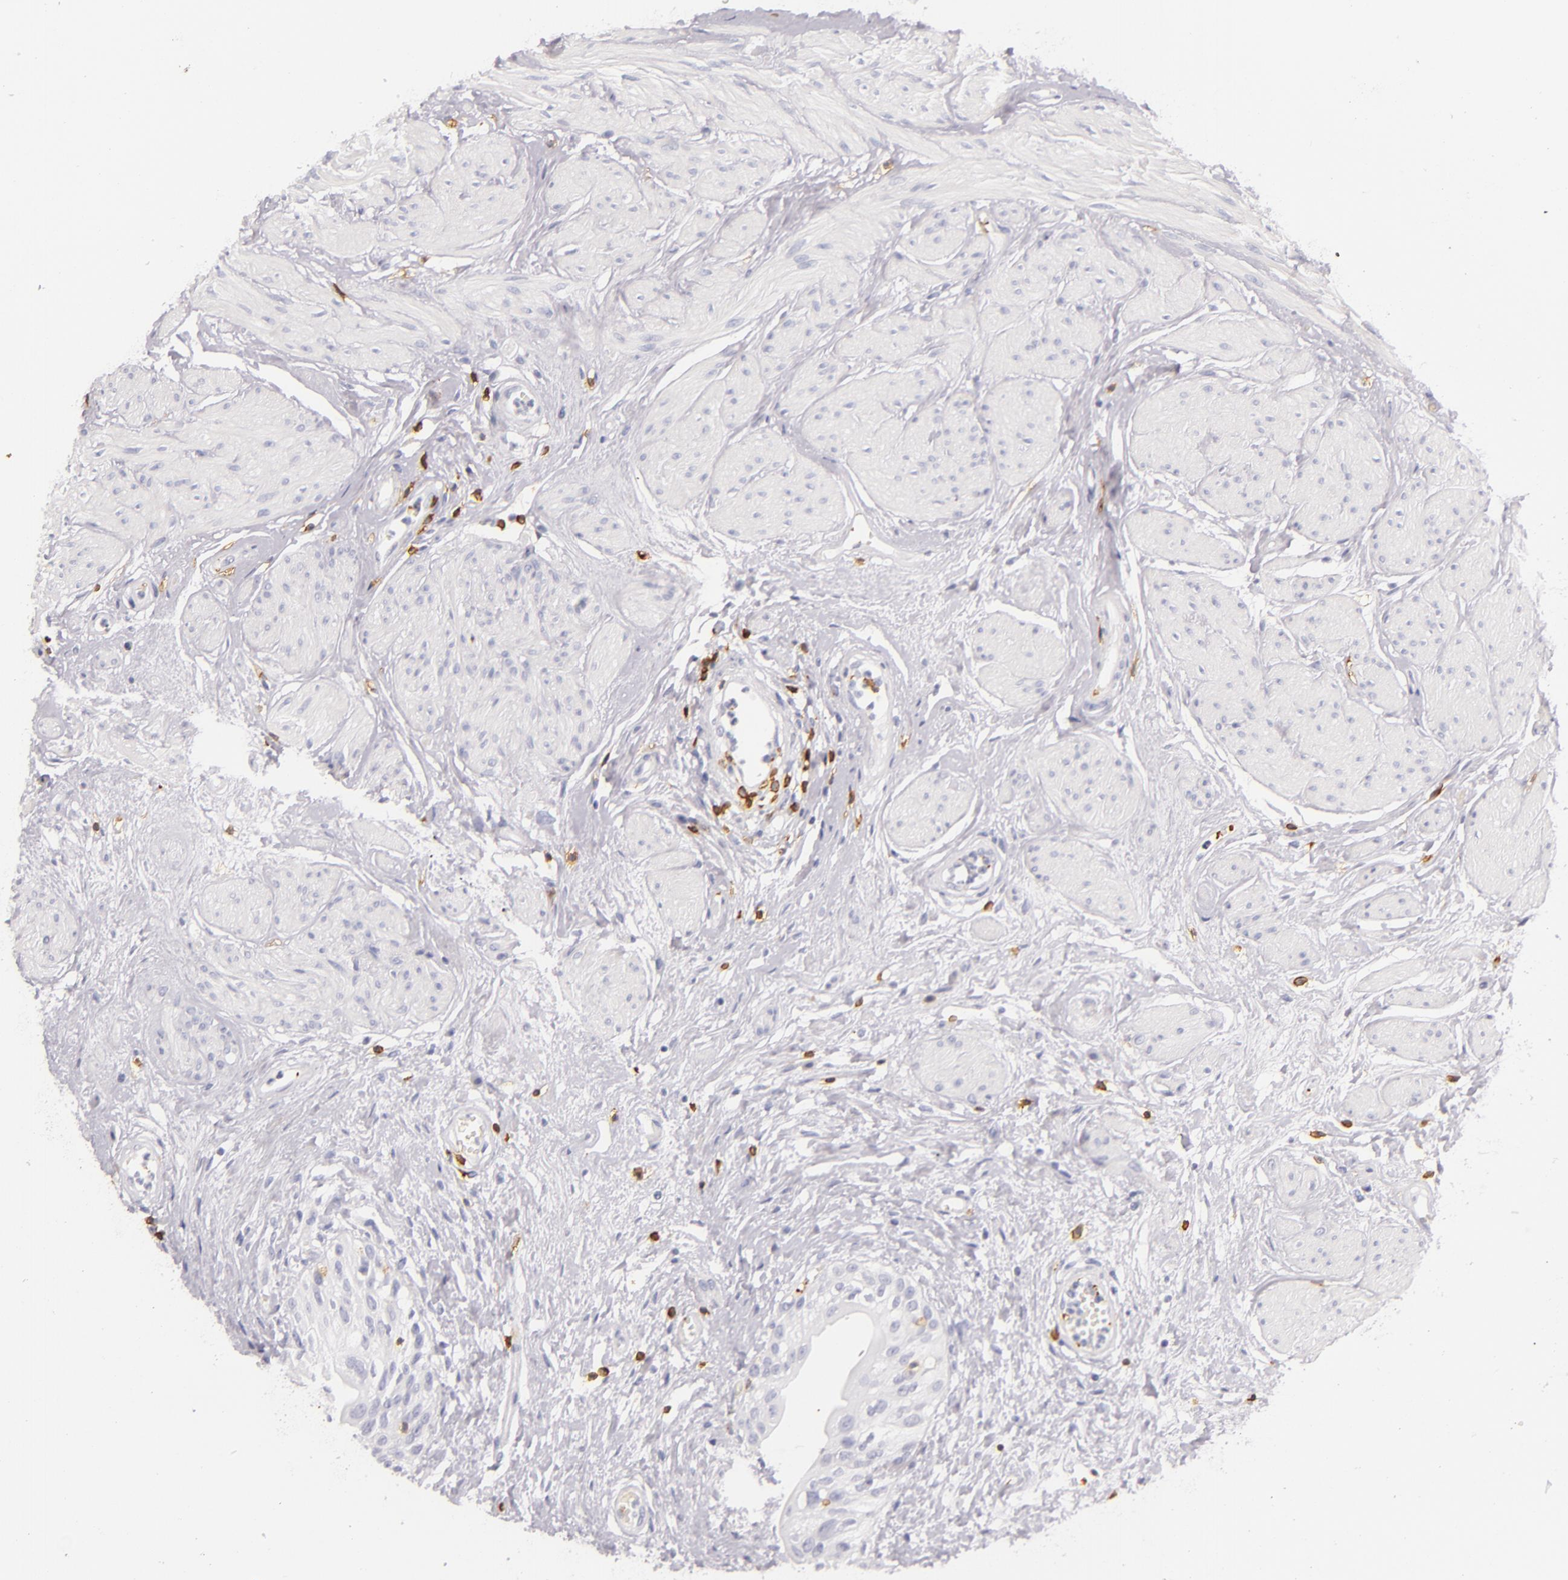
{"staining": {"intensity": "negative", "quantity": "none", "location": "none"}, "tissue": "urinary bladder", "cell_type": "Urothelial cells", "image_type": "normal", "snomed": [{"axis": "morphology", "description": "Normal tissue, NOS"}, {"axis": "topography", "description": "Urinary bladder"}], "caption": "An IHC micrograph of normal urinary bladder is shown. There is no staining in urothelial cells of urinary bladder. The staining is performed using DAB (3,3'-diaminobenzidine) brown chromogen with nuclei counter-stained in using hematoxylin.", "gene": "LAT", "patient": {"sex": "female", "age": 55}}